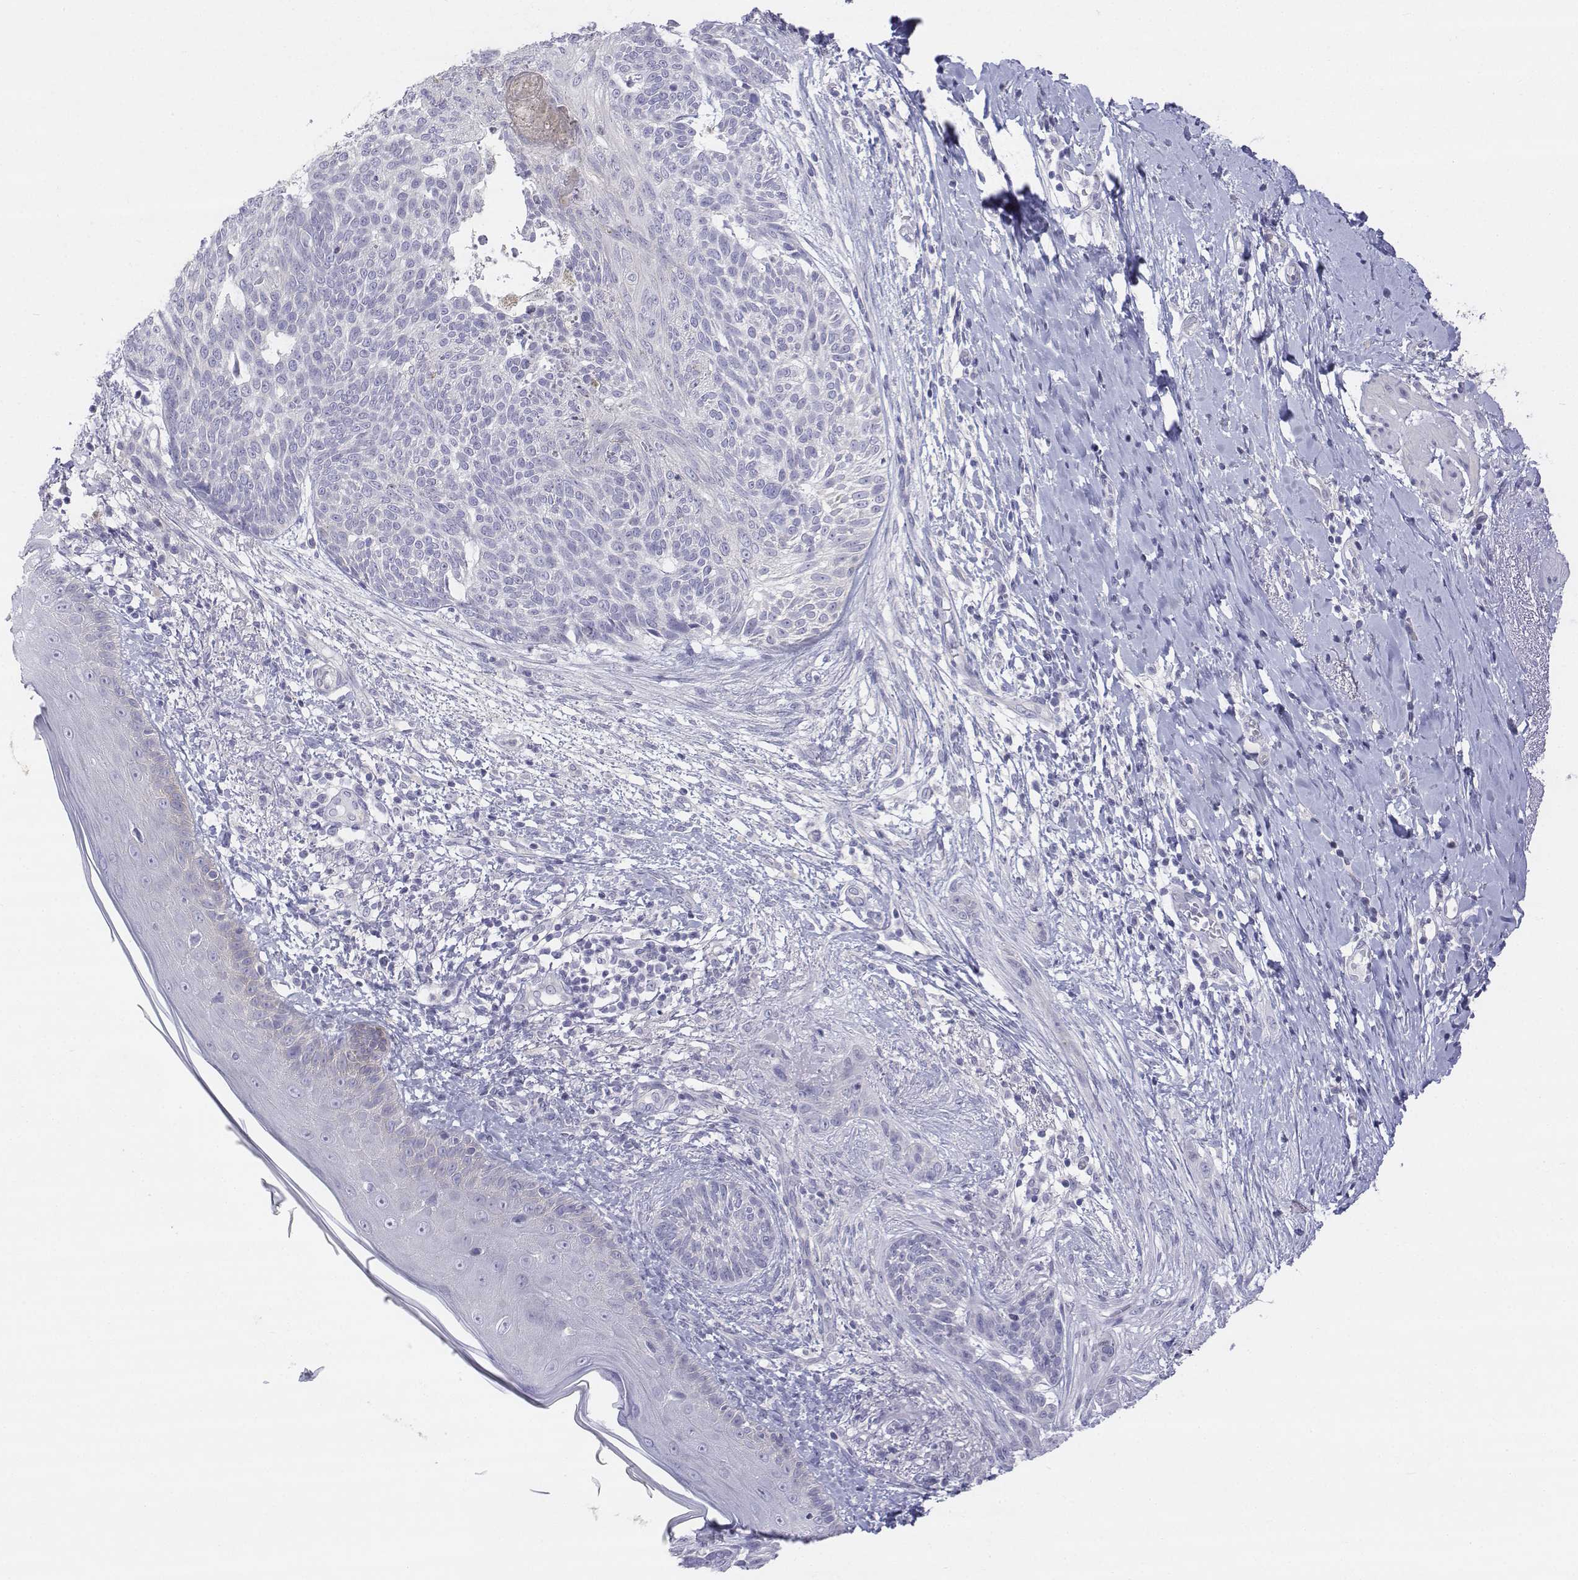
{"staining": {"intensity": "negative", "quantity": "none", "location": "none"}, "tissue": "skin cancer", "cell_type": "Tumor cells", "image_type": "cancer", "snomed": [{"axis": "morphology", "description": "Normal tissue, NOS"}, {"axis": "morphology", "description": "Basal cell carcinoma"}, {"axis": "topography", "description": "Skin"}], "caption": "A micrograph of skin cancer stained for a protein exhibits no brown staining in tumor cells.", "gene": "LGSN", "patient": {"sex": "male", "age": 84}}